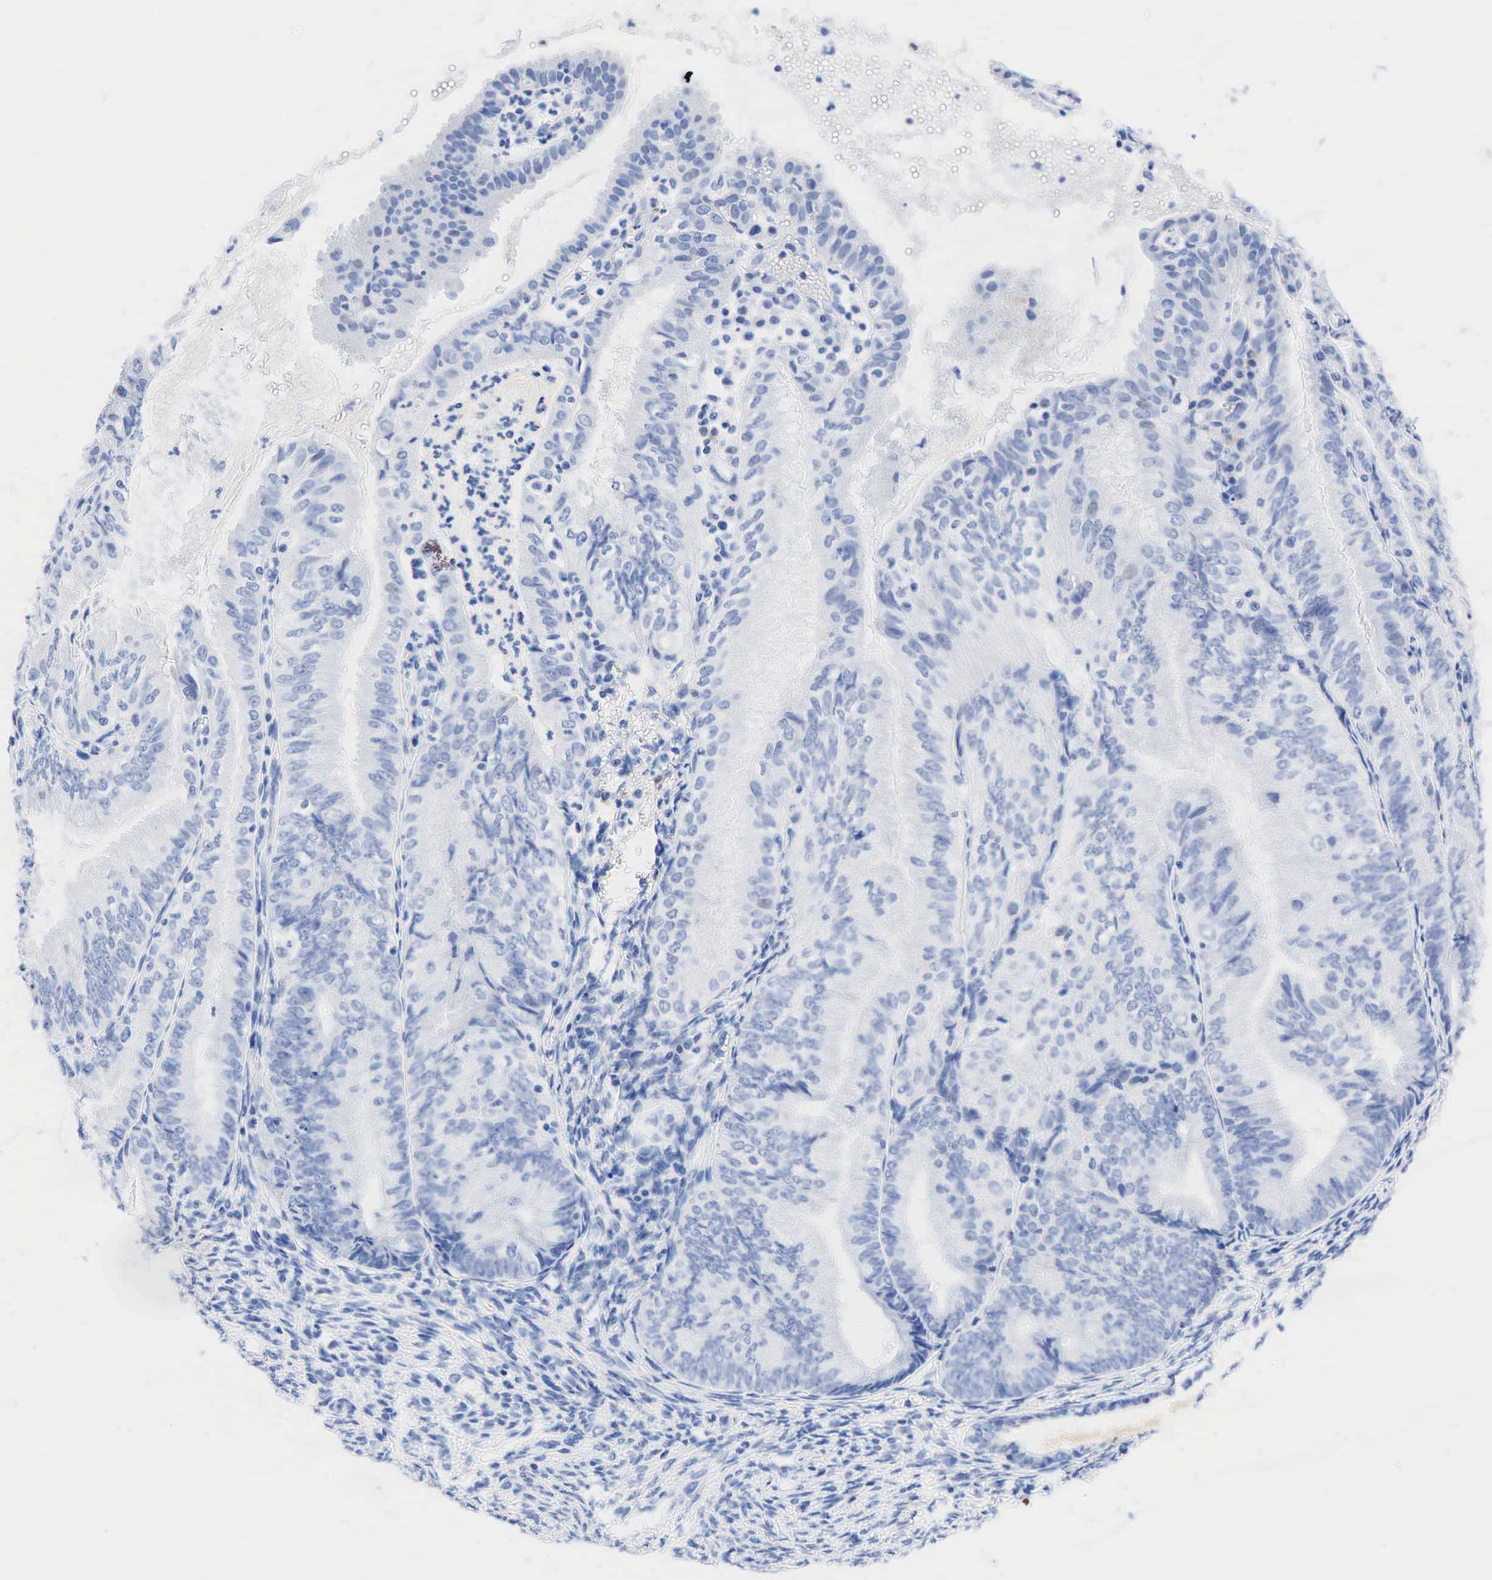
{"staining": {"intensity": "negative", "quantity": "none", "location": "none"}, "tissue": "endometrial cancer", "cell_type": "Tumor cells", "image_type": "cancer", "snomed": [{"axis": "morphology", "description": "Adenocarcinoma, NOS"}, {"axis": "topography", "description": "Endometrium"}], "caption": "Immunohistochemical staining of human endometrial cancer shows no significant expression in tumor cells. The staining is performed using DAB brown chromogen with nuclei counter-stained in using hematoxylin.", "gene": "NKX2-1", "patient": {"sex": "female", "age": 66}}